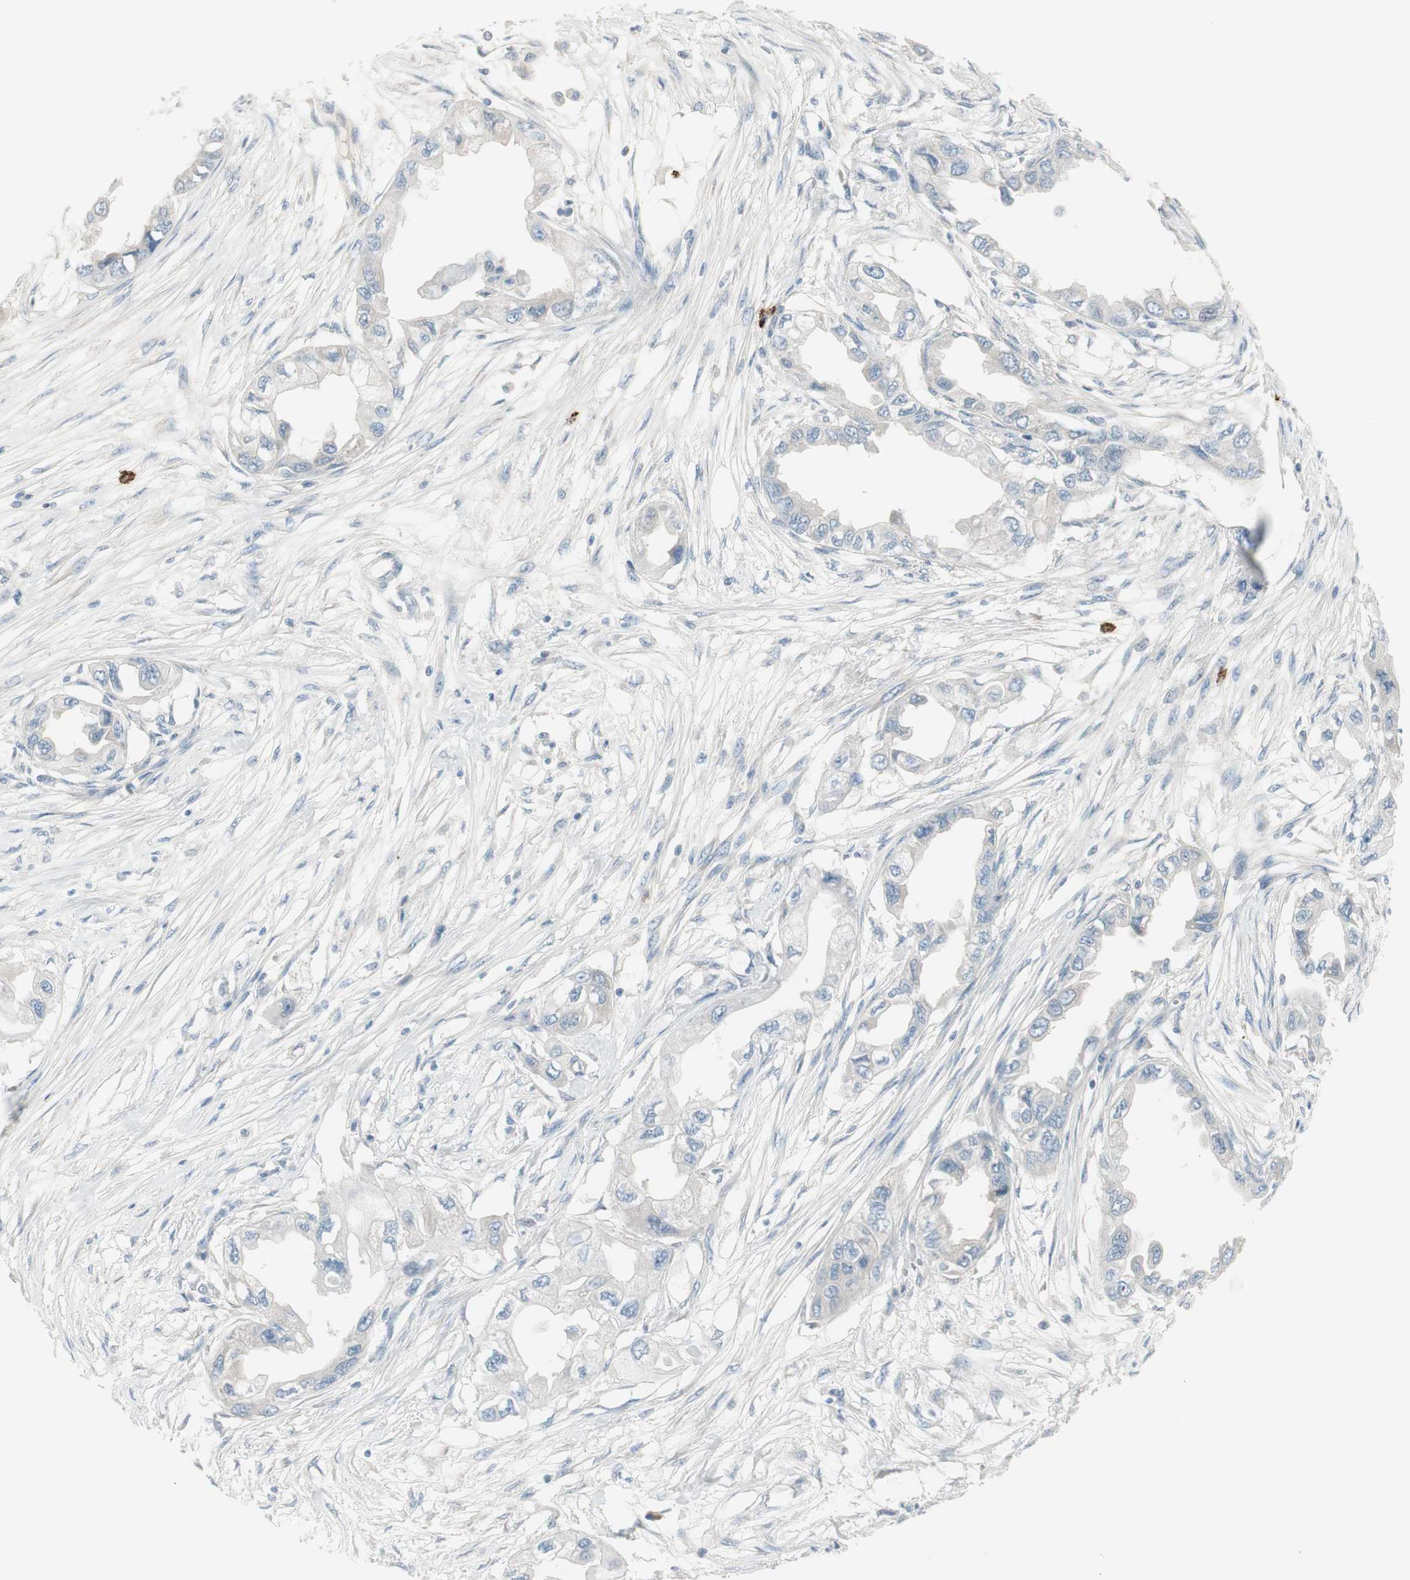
{"staining": {"intensity": "negative", "quantity": "none", "location": "none"}, "tissue": "endometrial cancer", "cell_type": "Tumor cells", "image_type": "cancer", "snomed": [{"axis": "morphology", "description": "Adenocarcinoma, NOS"}, {"axis": "topography", "description": "Endometrium"}], "caption": "A high-resolution micrograph shows IHC staining of endometrial cancer (adenocarcinoma), which demonstrates no significant staining in tumor cells.", "gene": "MAPRE3", "patient": {"sex": "female", "age": 67}}